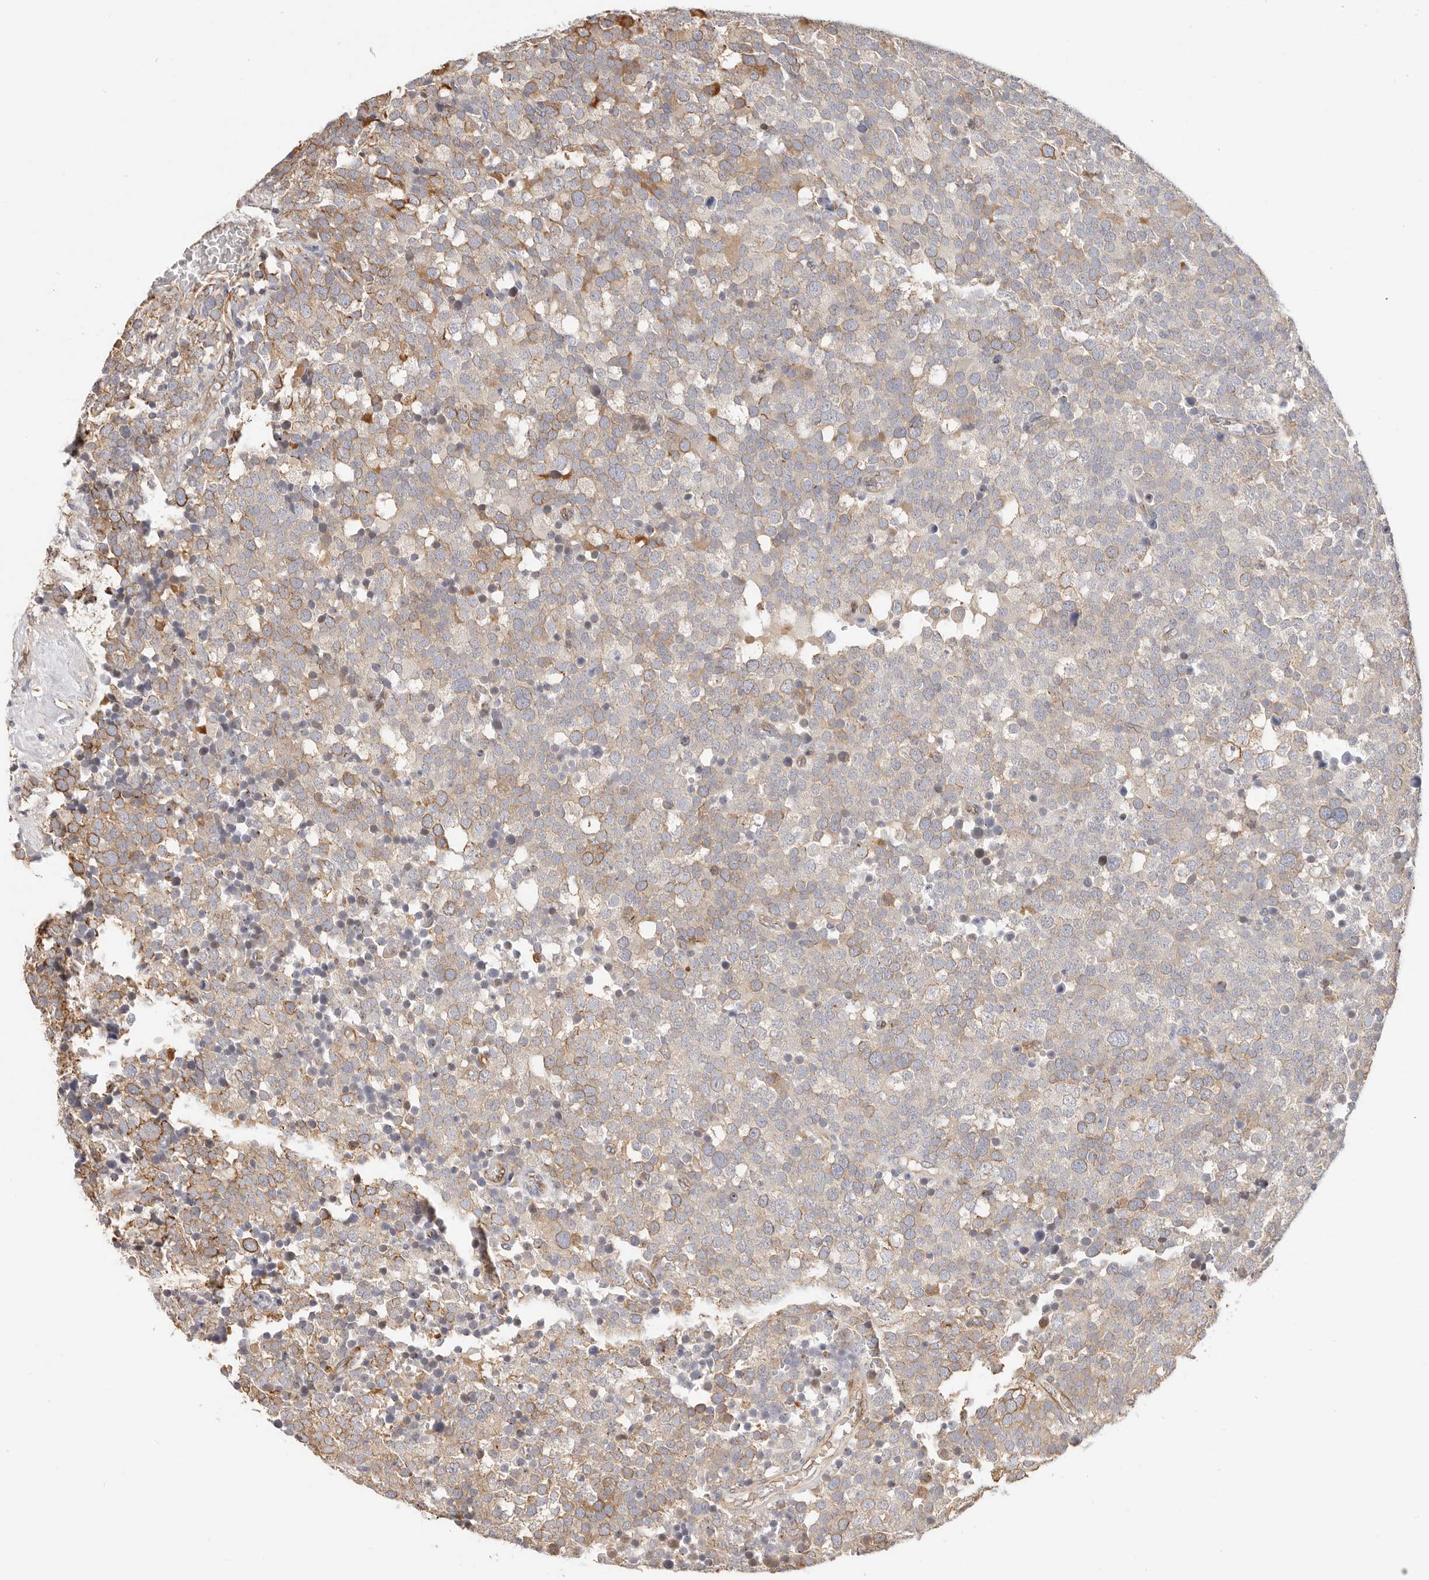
{"staining": {"intensity": "moderate", "quantity": "<25%", "location": "cytoplasmic/membranous"}, "tissue": "testis cancer", "cell_type": "Tumor cells", "image_type": "cancer", "snomed": [{"axis": "morphology", "description": "Seminoma, NOS"}, {"axis": "topography", "description": "Testis"}], "caption": "Seminoma (testis) stained with DAB (3,3'-diaminobenzidine) immunohistochemistry (IHC) demonstrates low levels of moderate cytoplasmic/membranous staining in about <25% of tumor cells.", "gene": "DTNBP1", "patient": {"sex": "male", "age": 71}}